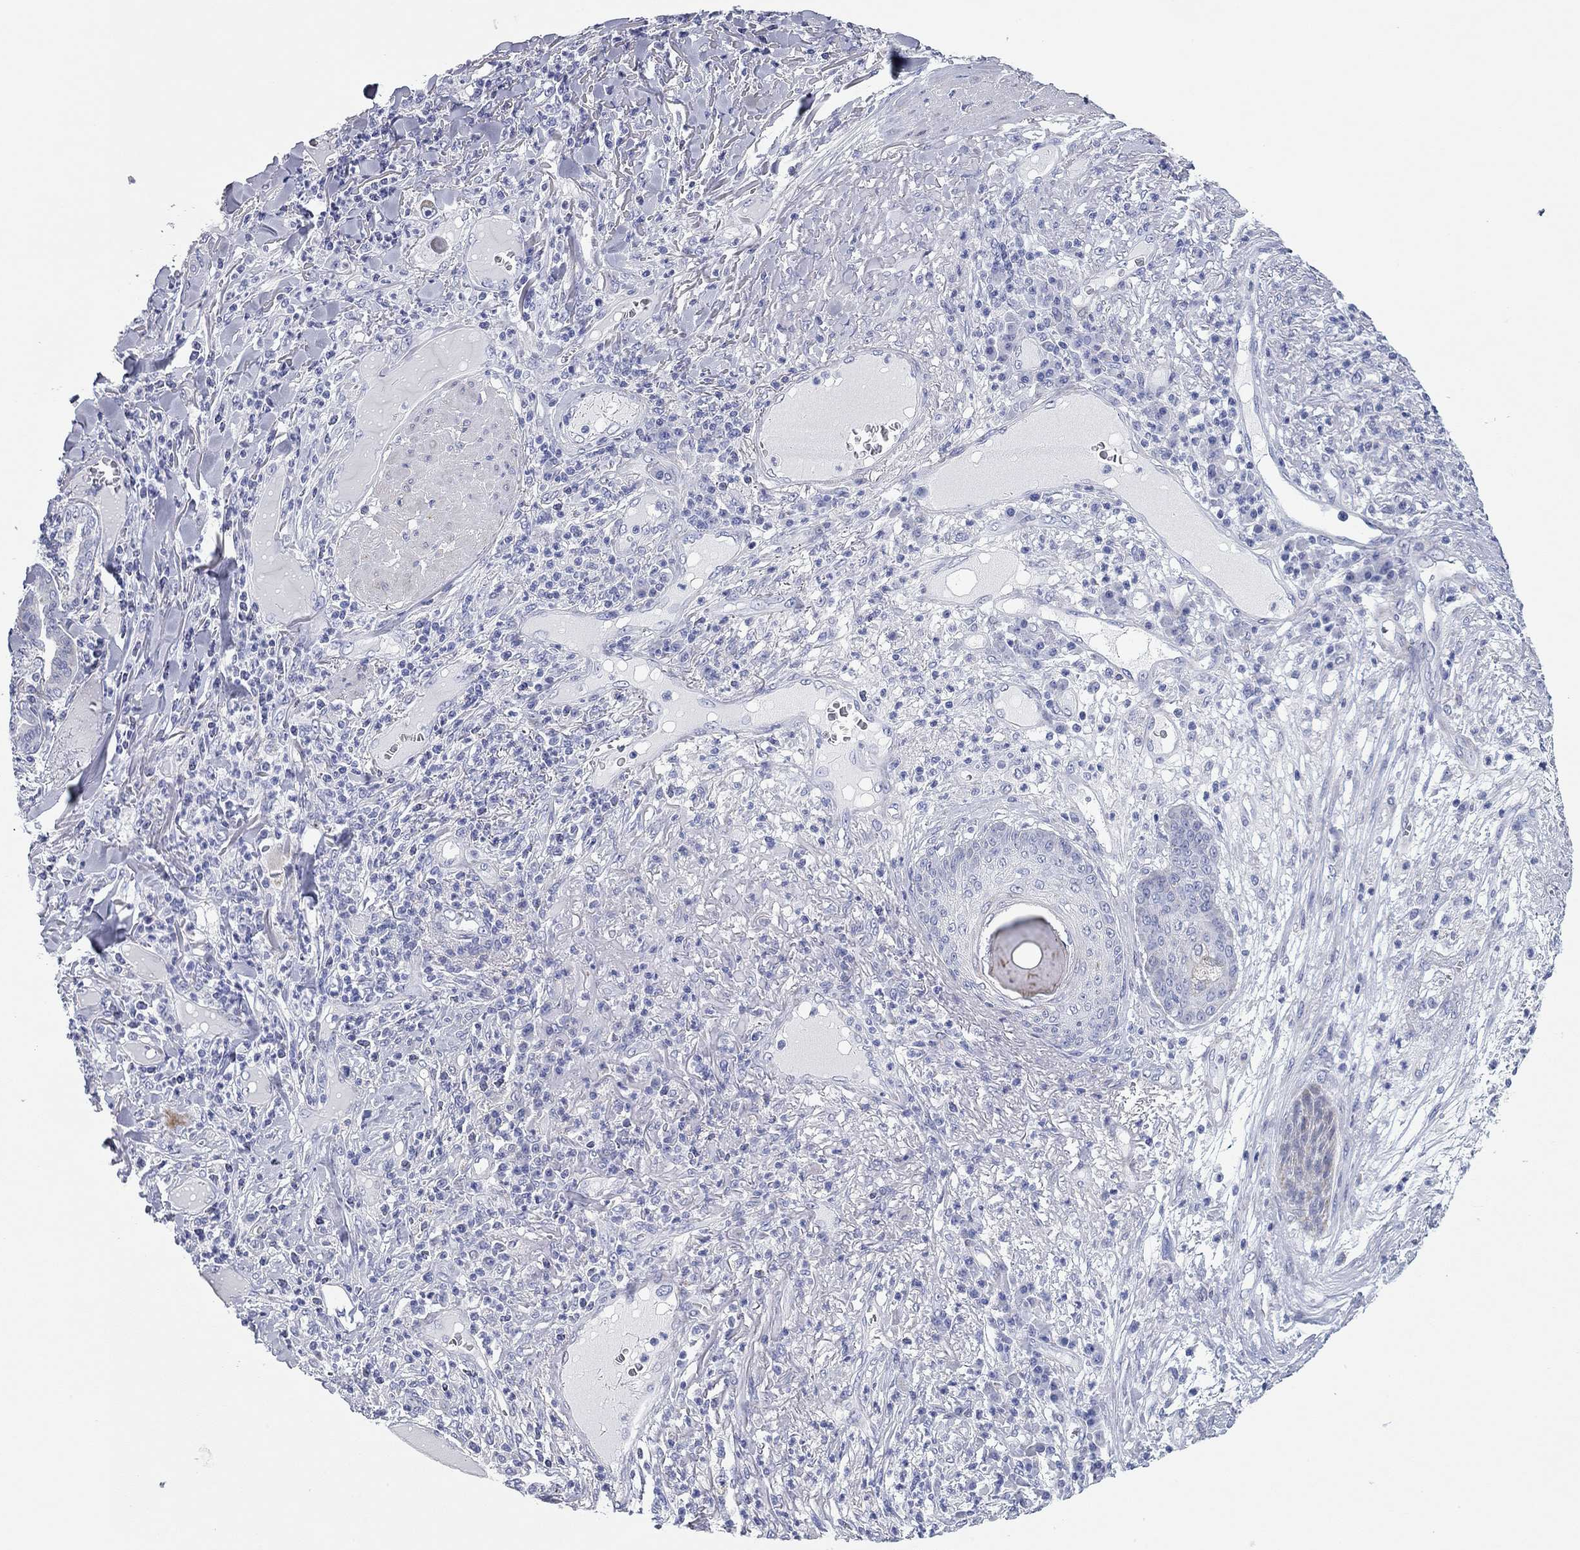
{"staining": {"intensity": "negative", "quantity": "none", "location": "none"}, "tissue": "skin cancer", "cell_type": "Tumor cells", "image_type": "cancer", "snomed": [{"axis": "morphology", "description": "Squamous cell carcinoma, NOS"}, {"axis": "topography", "description": "Skin"}], "caption": "Histopathology image shows no protein staining in tumor cells of skin cancer tissue.", "gene": "CHI3L2", "patient": {"sex": "male", "age": 82}}